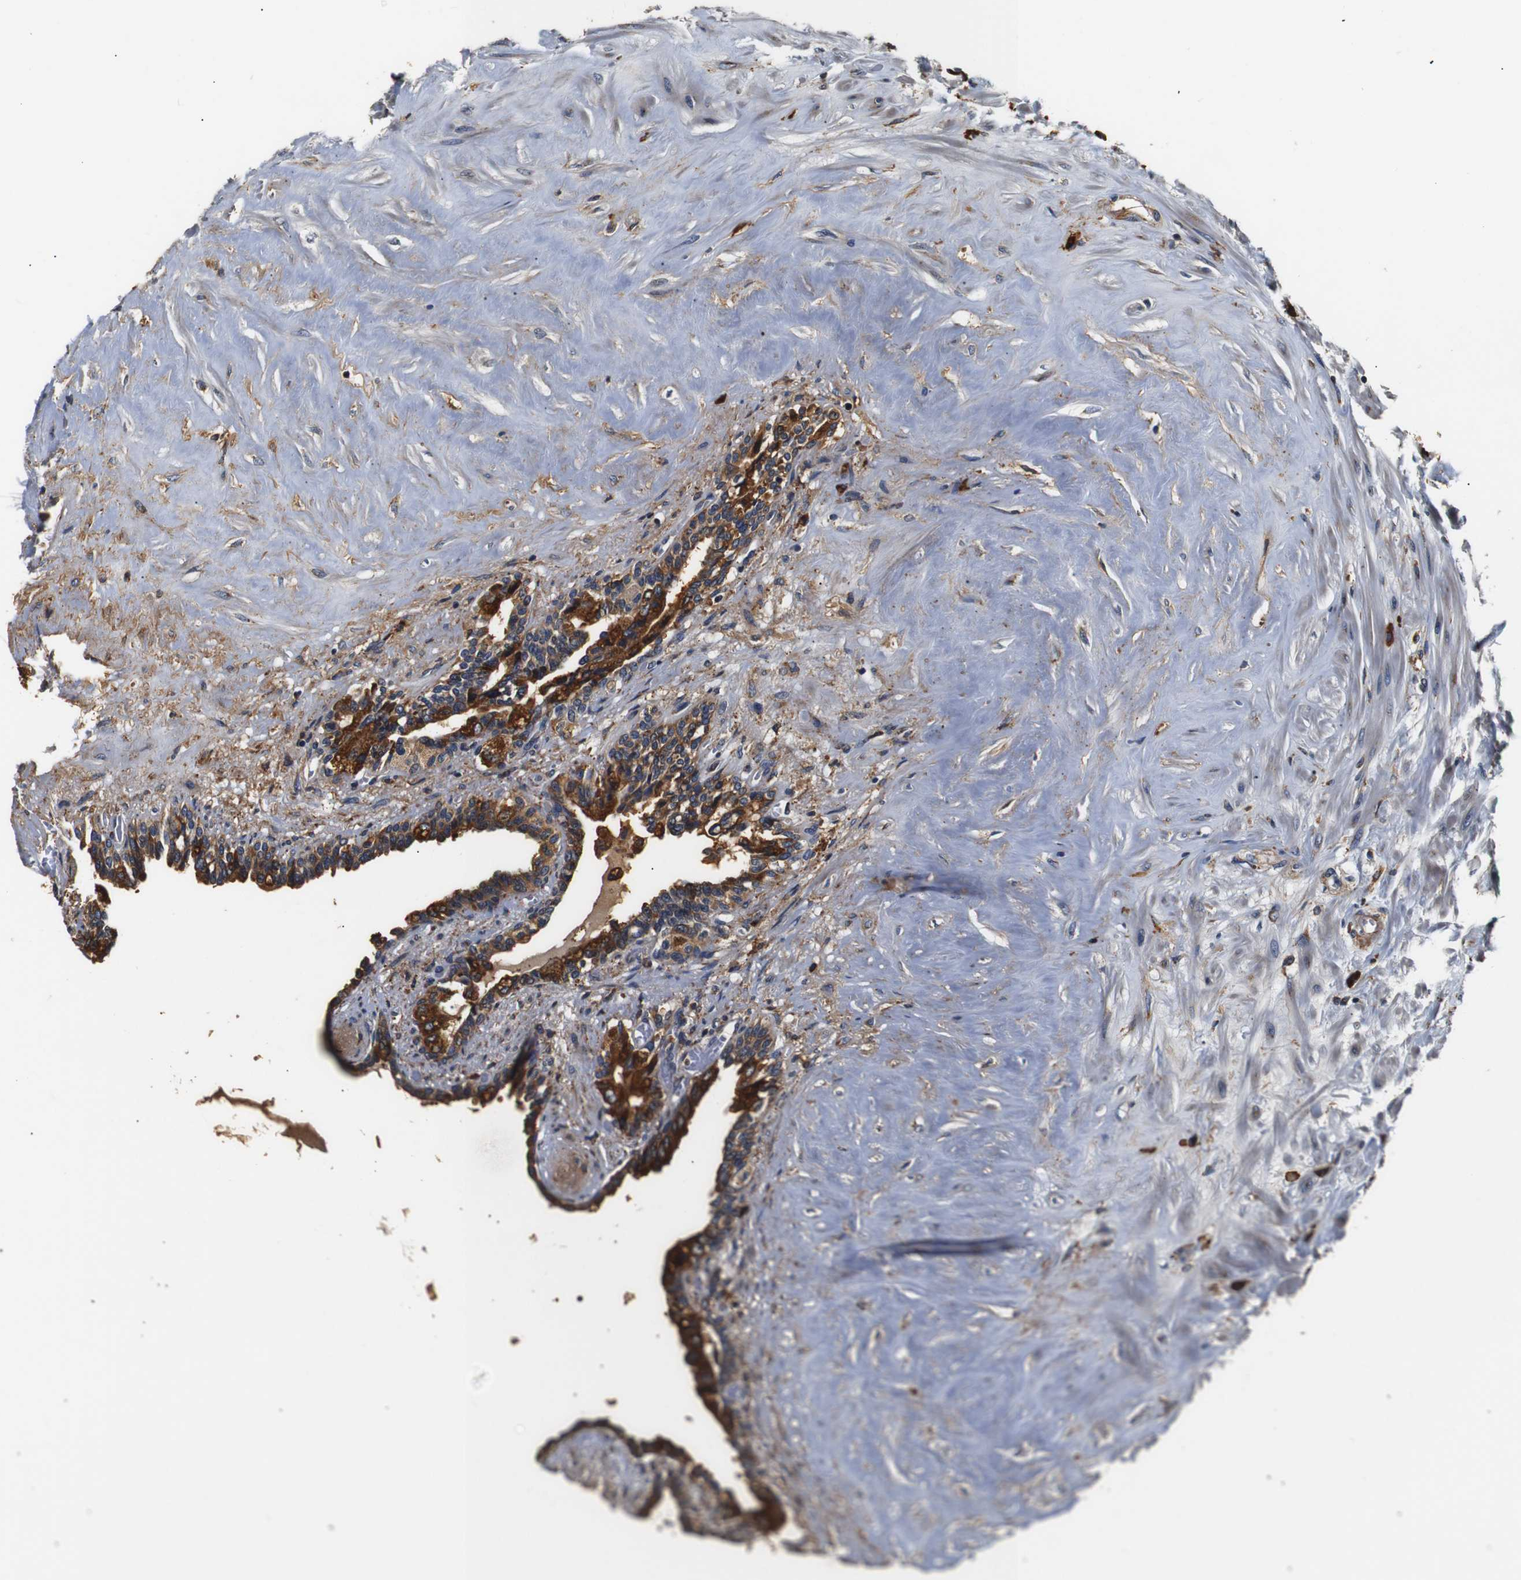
{"staining": {"intensity": "strong", "quantity": ">75%", "location": "cytoplasmic/membranous"}, "tissue": "seminal vesicle", "cell_type": "Glandular cells", "image_type": "normal", "snomed": [{"axis": "morphology", "description": "Normal tissue, NOS"}, {"axis": "topography", "description": "Seminal veicle"}], "caption": "Immunohistochemistry (IHC) staining of benign seminal vesicle, which reveals high levels of strong cytoplasmic/membranous staining in about >75% of glandular cells indicating strong cytoplasmic/membranous protein expression. The staining was performed using DAB (3,3'-diaminobenzidine) (brown) for protein detection and nuclei were counterstained in hematoxylin (blue).", "gene": "HHIP", "patient": {"sex": "male", "age": 63}}